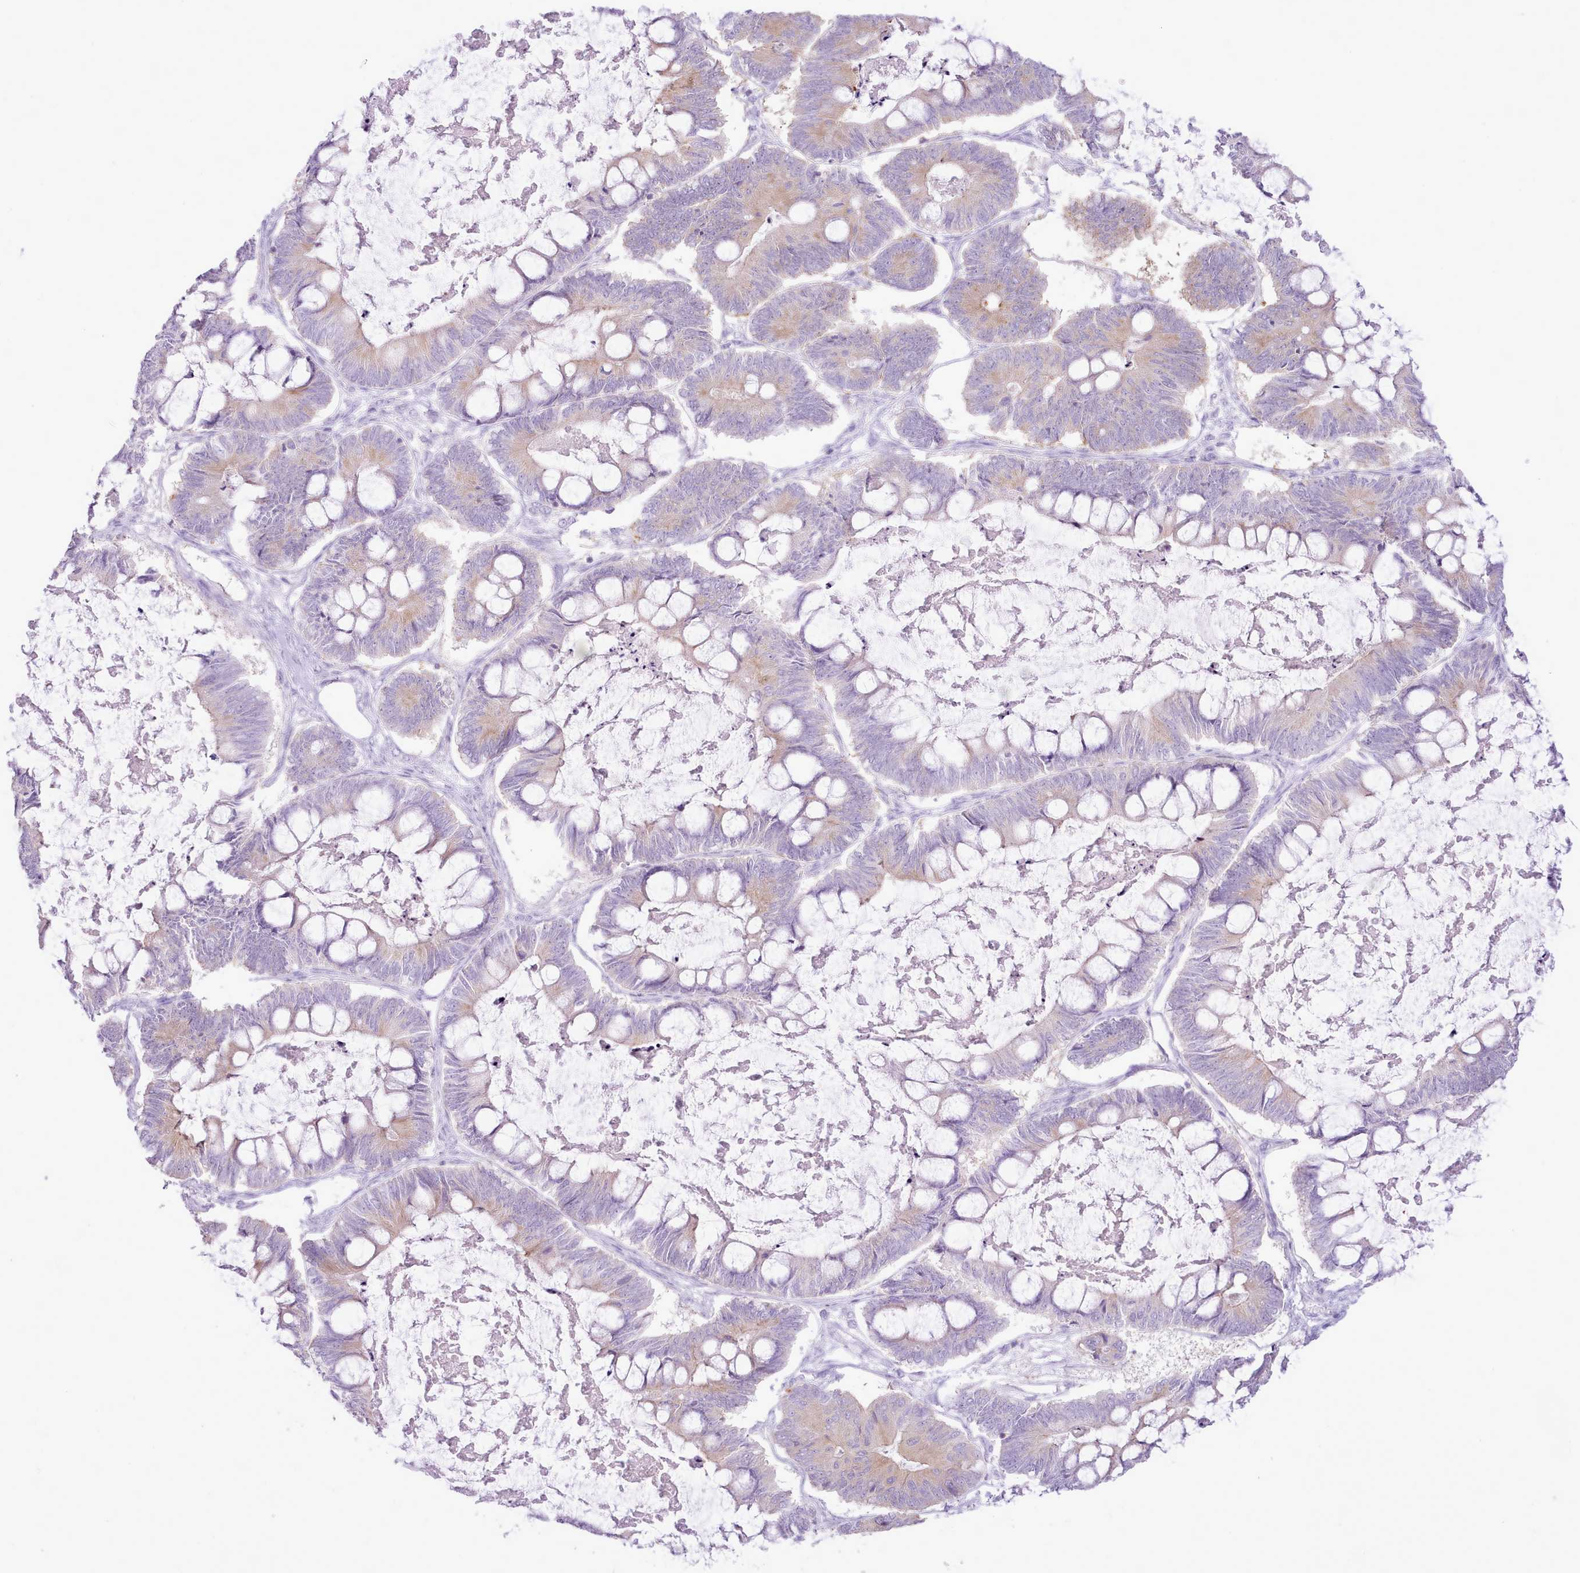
{"staining": {"intensity": "weak", "quantity": "<25%", "location": "cytoplasmic/membranous"}, "tissue": "ovarian cancer", "cell_type": "Tumor cells", "image_type": "cancer", "snomed": [{"axis": "morphology", "description": "Cystadenocarcinoma, mucinous, NOS"}, {"axis": "topography", "description": "Ovary"}], "caption": "Human ovarian mucinous cystadenocarcinoma stained for a protein using IHC reveals no positivity in tumor cells.", "gene": "MDFI", "patient": {"sex": "female", "age": 61}}